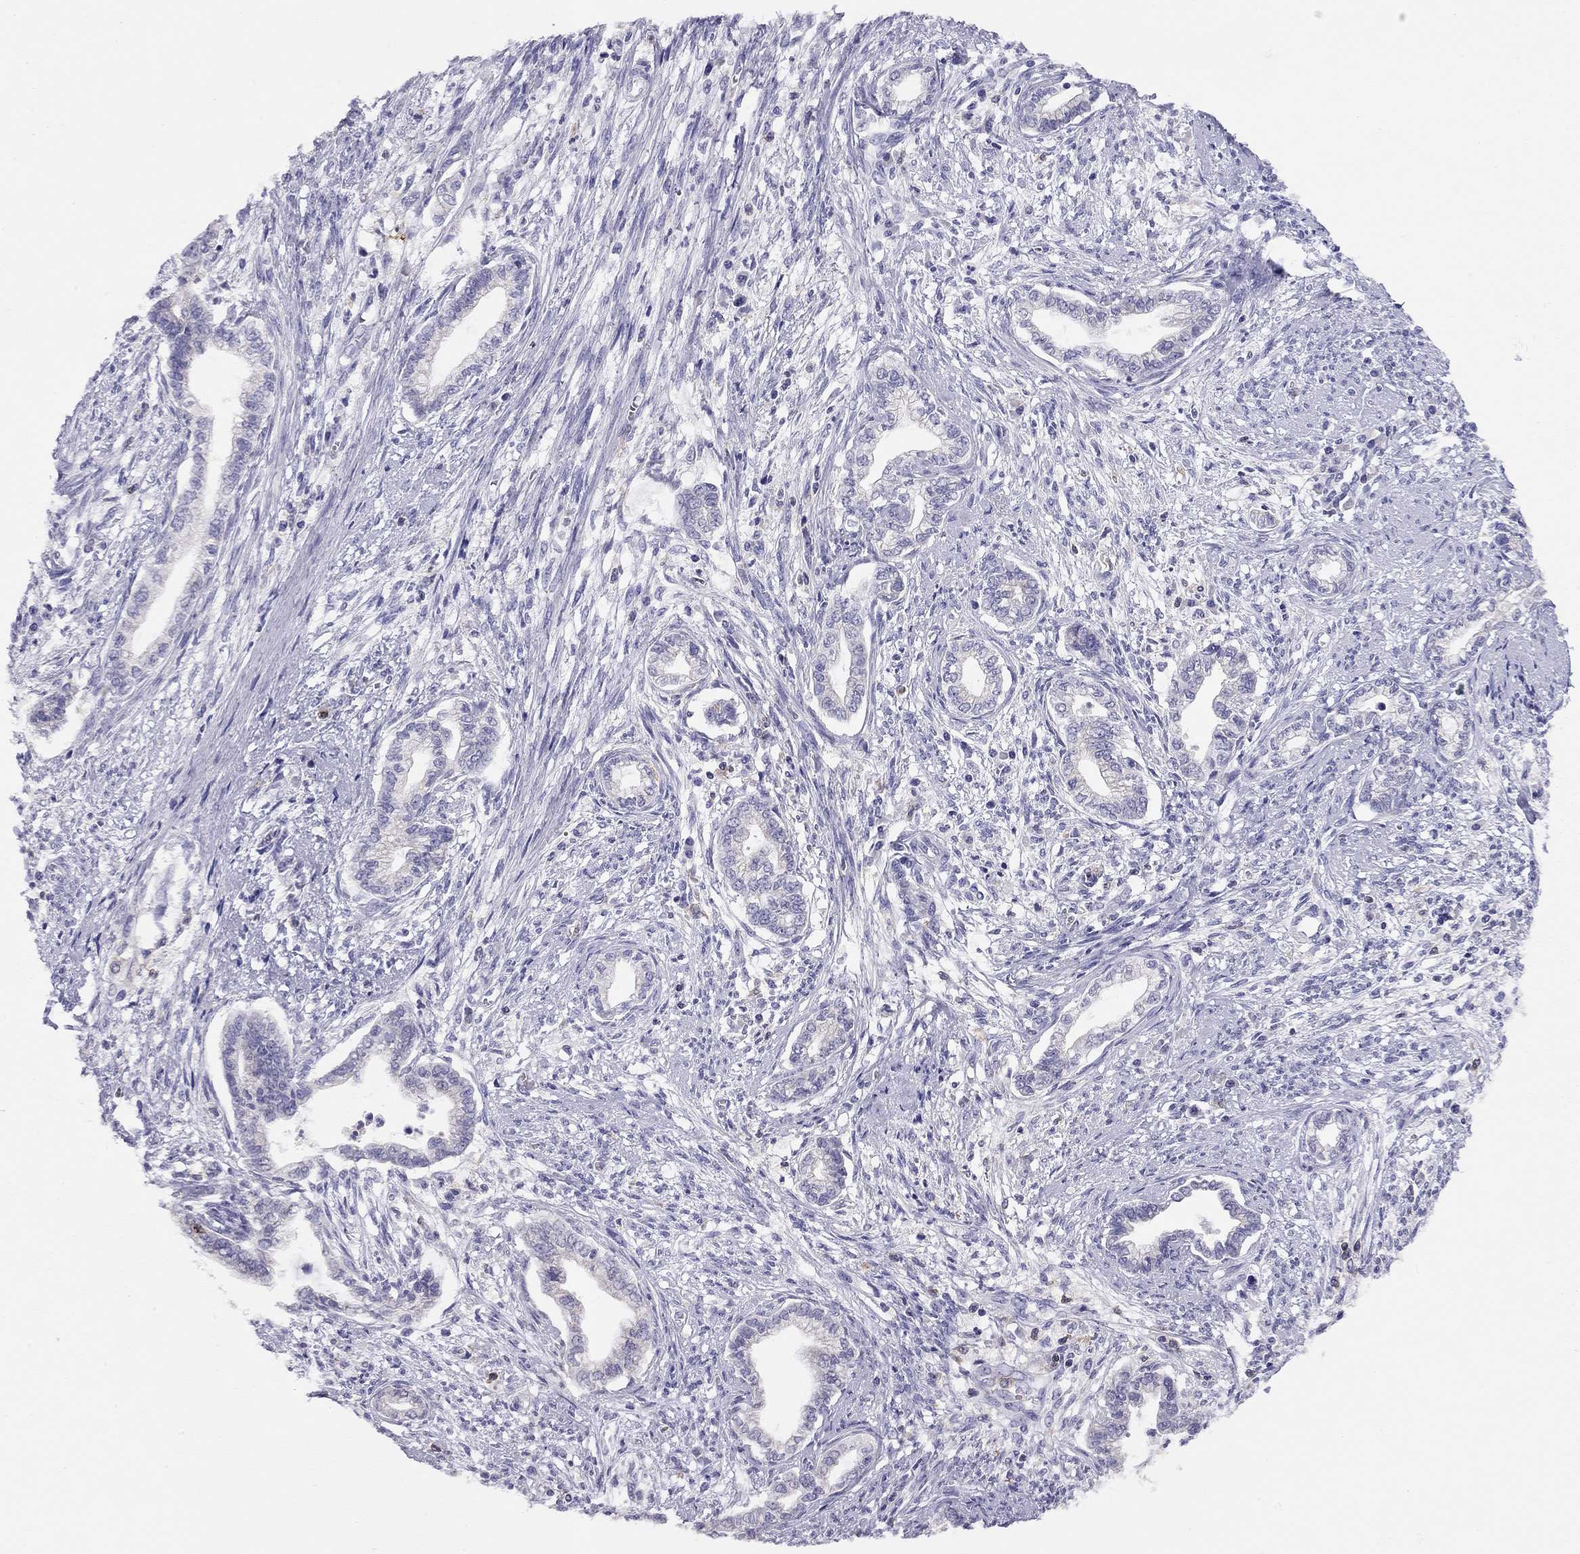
{"staining": {"intensity": "negative", "quantity": "none", "location": "none"}, "tissue": "cervical cancer", "cell_type": "Tumor cells", "image_type": "cancer", "snomed": [{"axis": "morphology", "description": "Adenocarcinoma, NOS"}, {"axis": "topography", "description": "Cervix"}], "caption": "Immunohistochemical staining of human cervical cancer (adenocarcinoma) displays no significant staining in tumor cells.", "gene": "CITED1", "patient": {"sex": "female", "age": 62}}